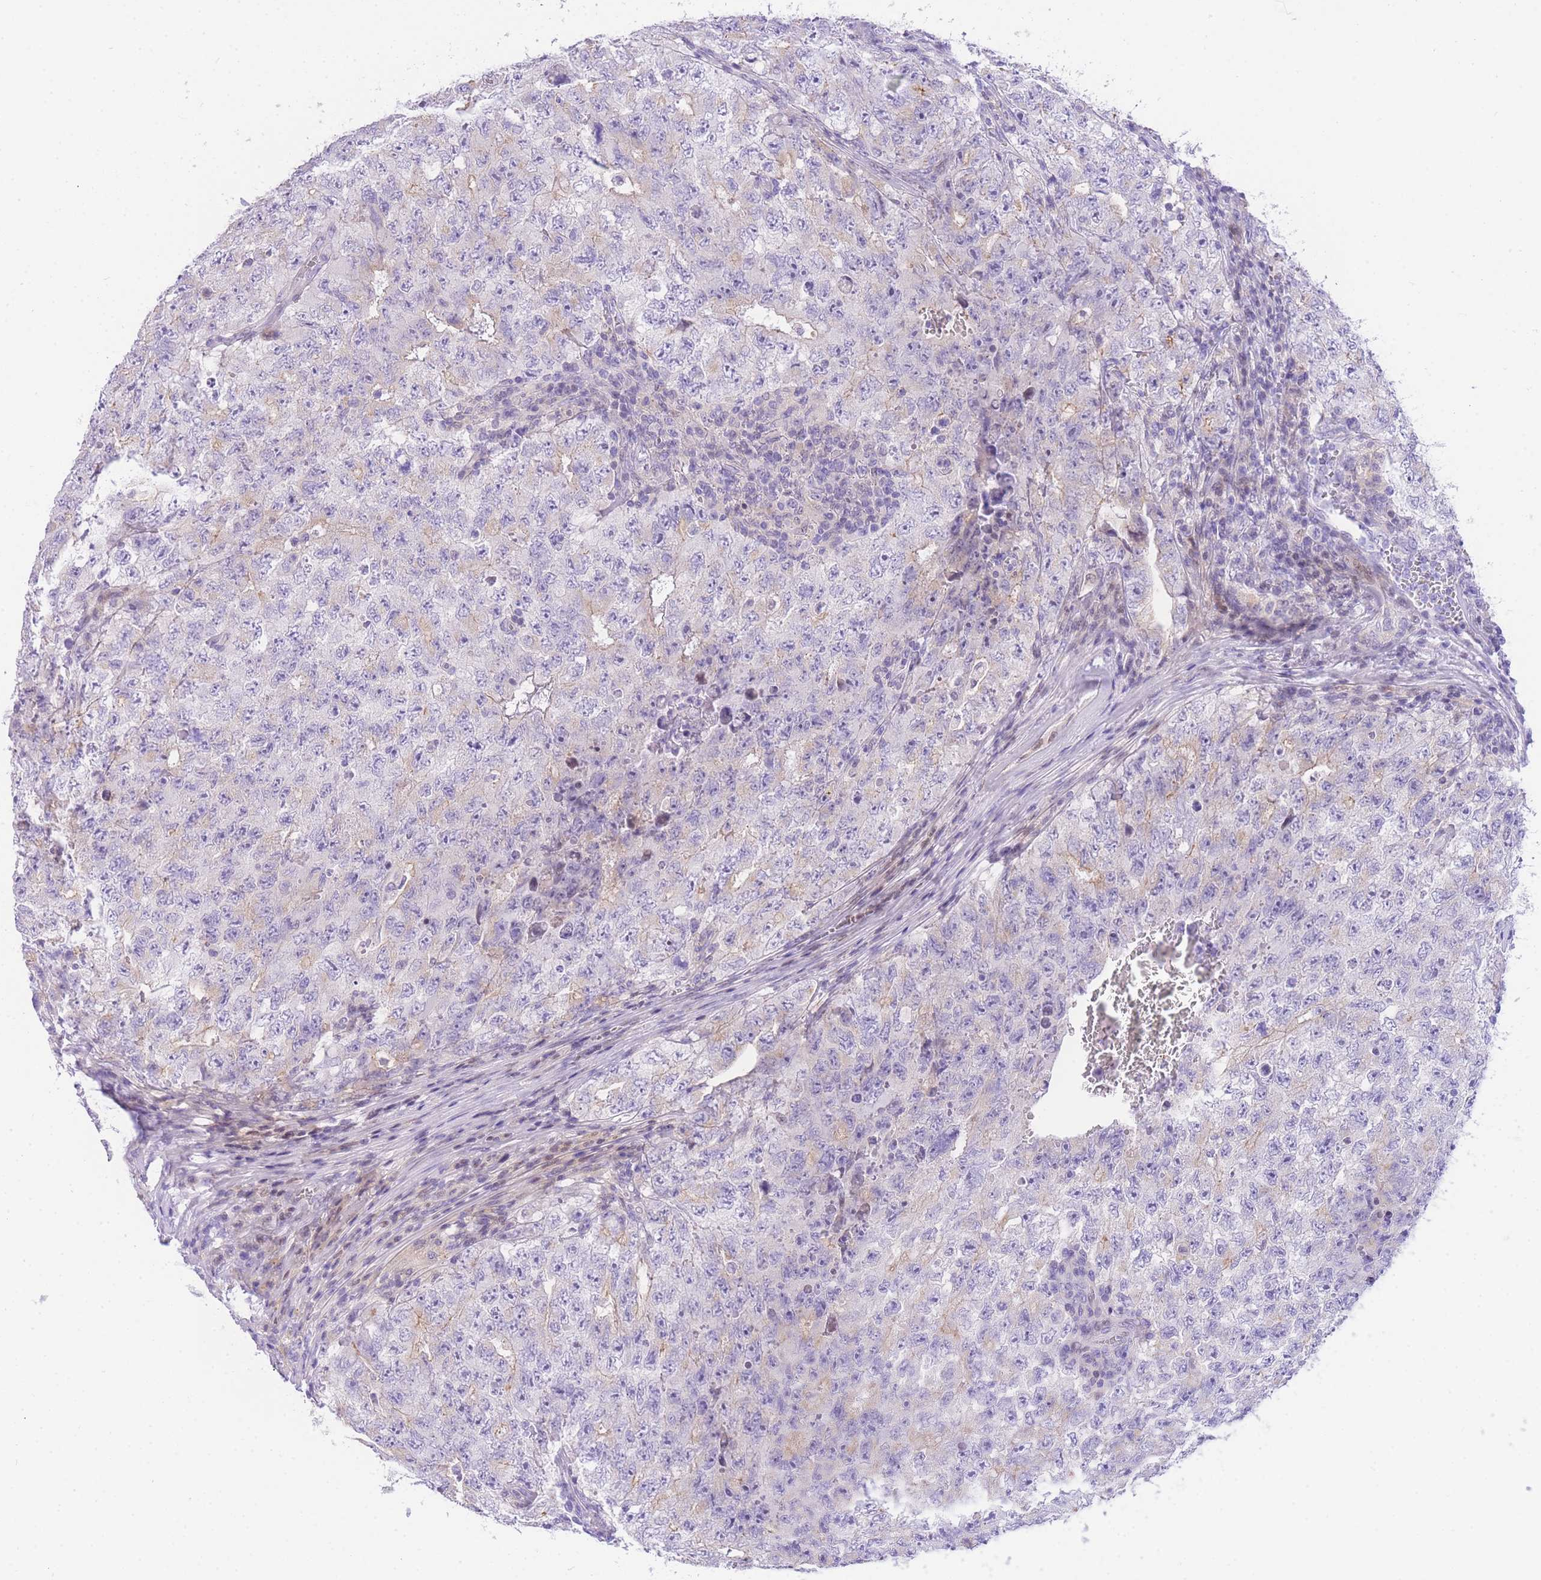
{"staining": {"intensity": "negative", "quantity": "none", "location": "none"}, "tissue": "testis cancer", "cell_type": "Tumor cells", "image_type": "cancer", "snomed": [{"axis": "morphology", "description": "Carcinoma, Embryonal, NOS"}, {"axis": "topography", "description": "Testis"}], "caption": "Testis embryonal carcinoma was stained to show a protein in brown. There is no significant staining in tumor cells. (Brightfield microscopy of DAB (3,3'-diaminobenzidine) immunohistochemistry (IHC) at high magnification).", "gene": "TIFAB", "patient": {"sex": "male", "age": 17}}